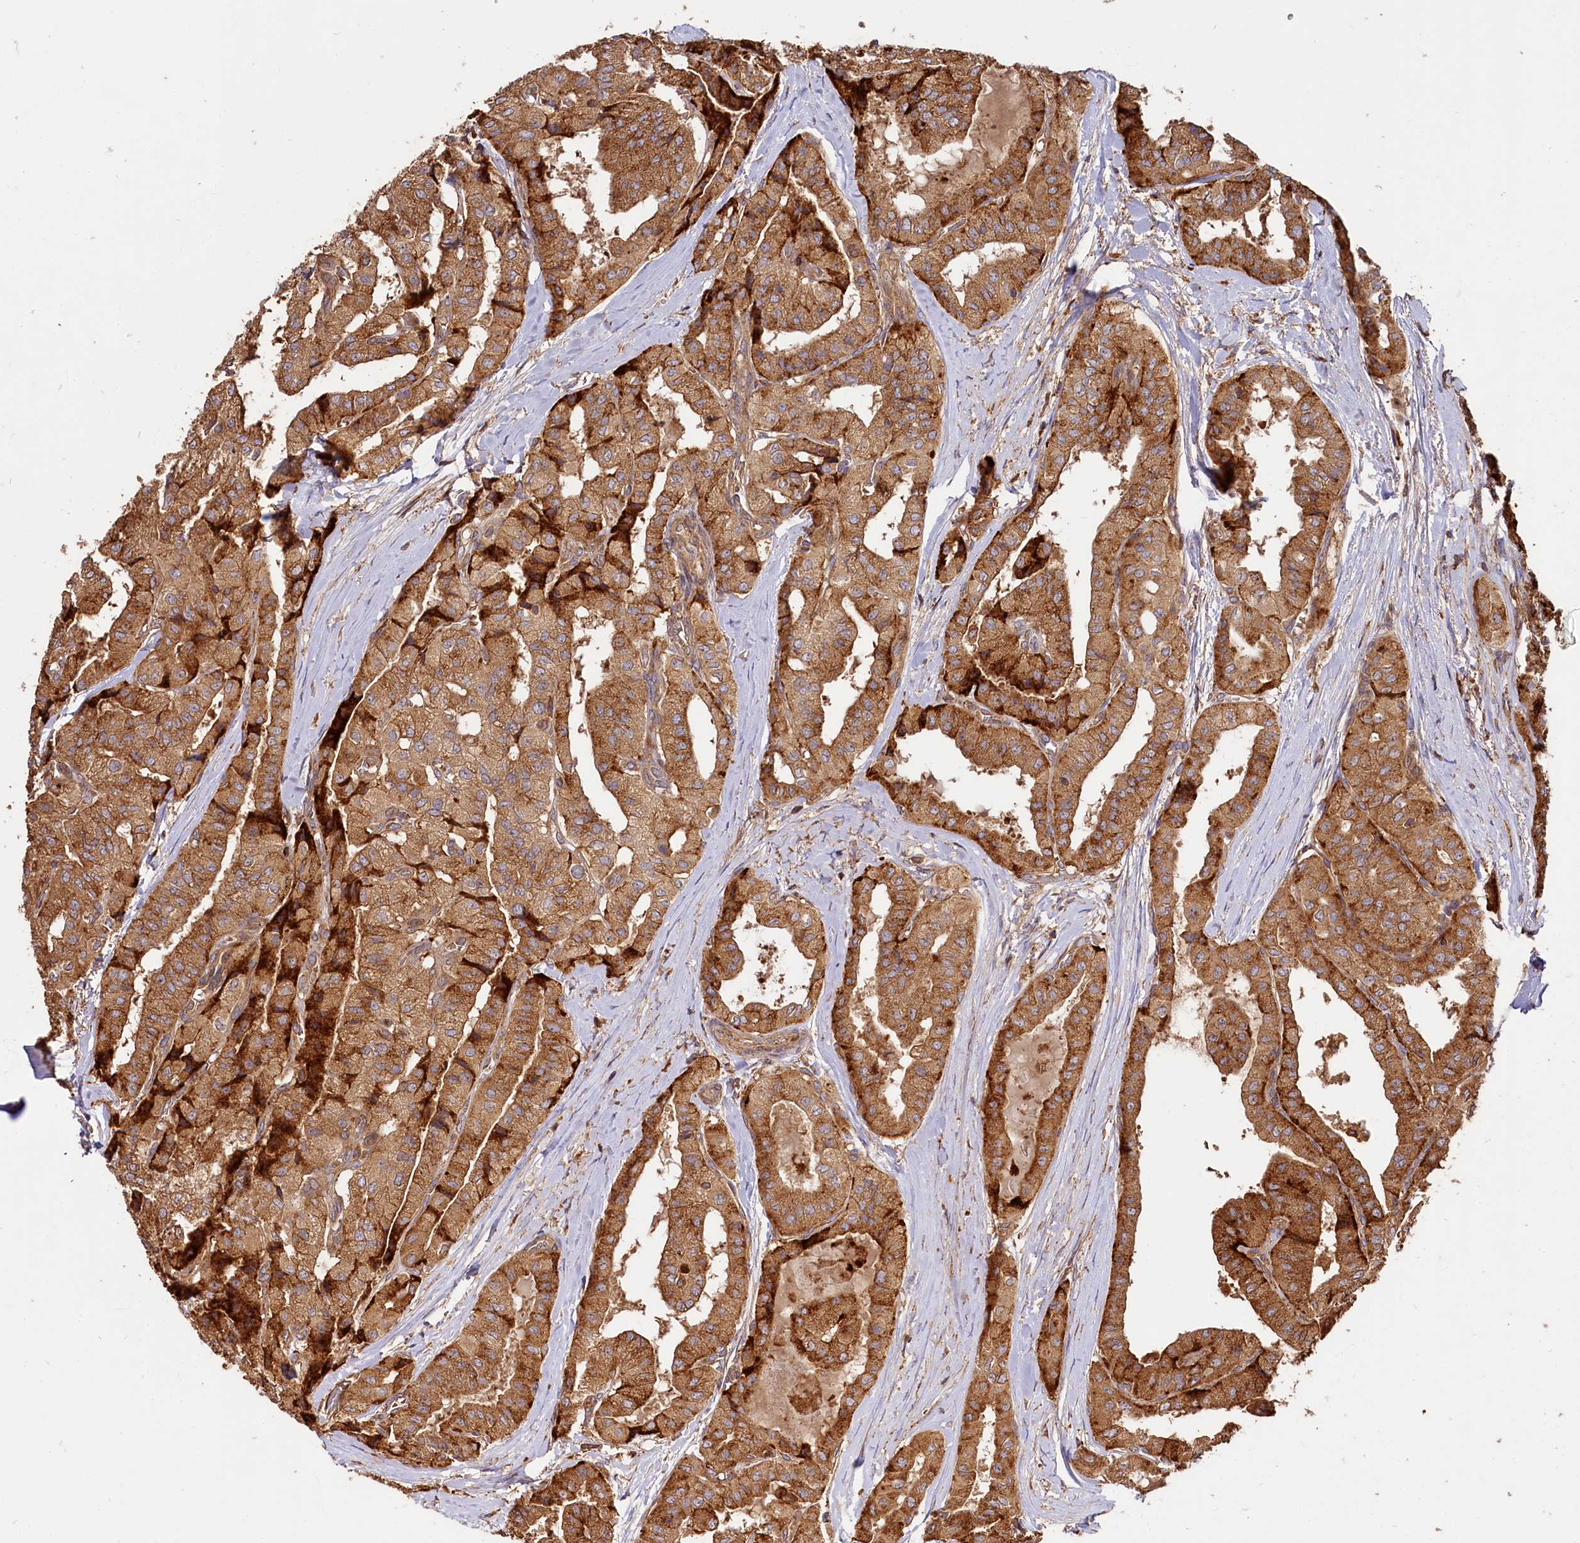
{"staining": {"intensity": "strong", "quantity": ">75%", "location": "cytoplasmic/membranous"}, "tissue": "thyroid cancer", "cell_type": "Tumor cells", "image_type": "cancer", "snomed": [{"axis": "morphology", "description": "Papillary adenocarcinoma, NOS"}, {"axis": "topography", "description": "Thyroid gland"}], "caption": "Thyroid papillary adenocarcinoma tissue reveals strong cytoplasmic/membranous positivity in approximately >75% of tumor cells", "gene": "WDR73", "patient": {"sex": "female", "age": 59}}